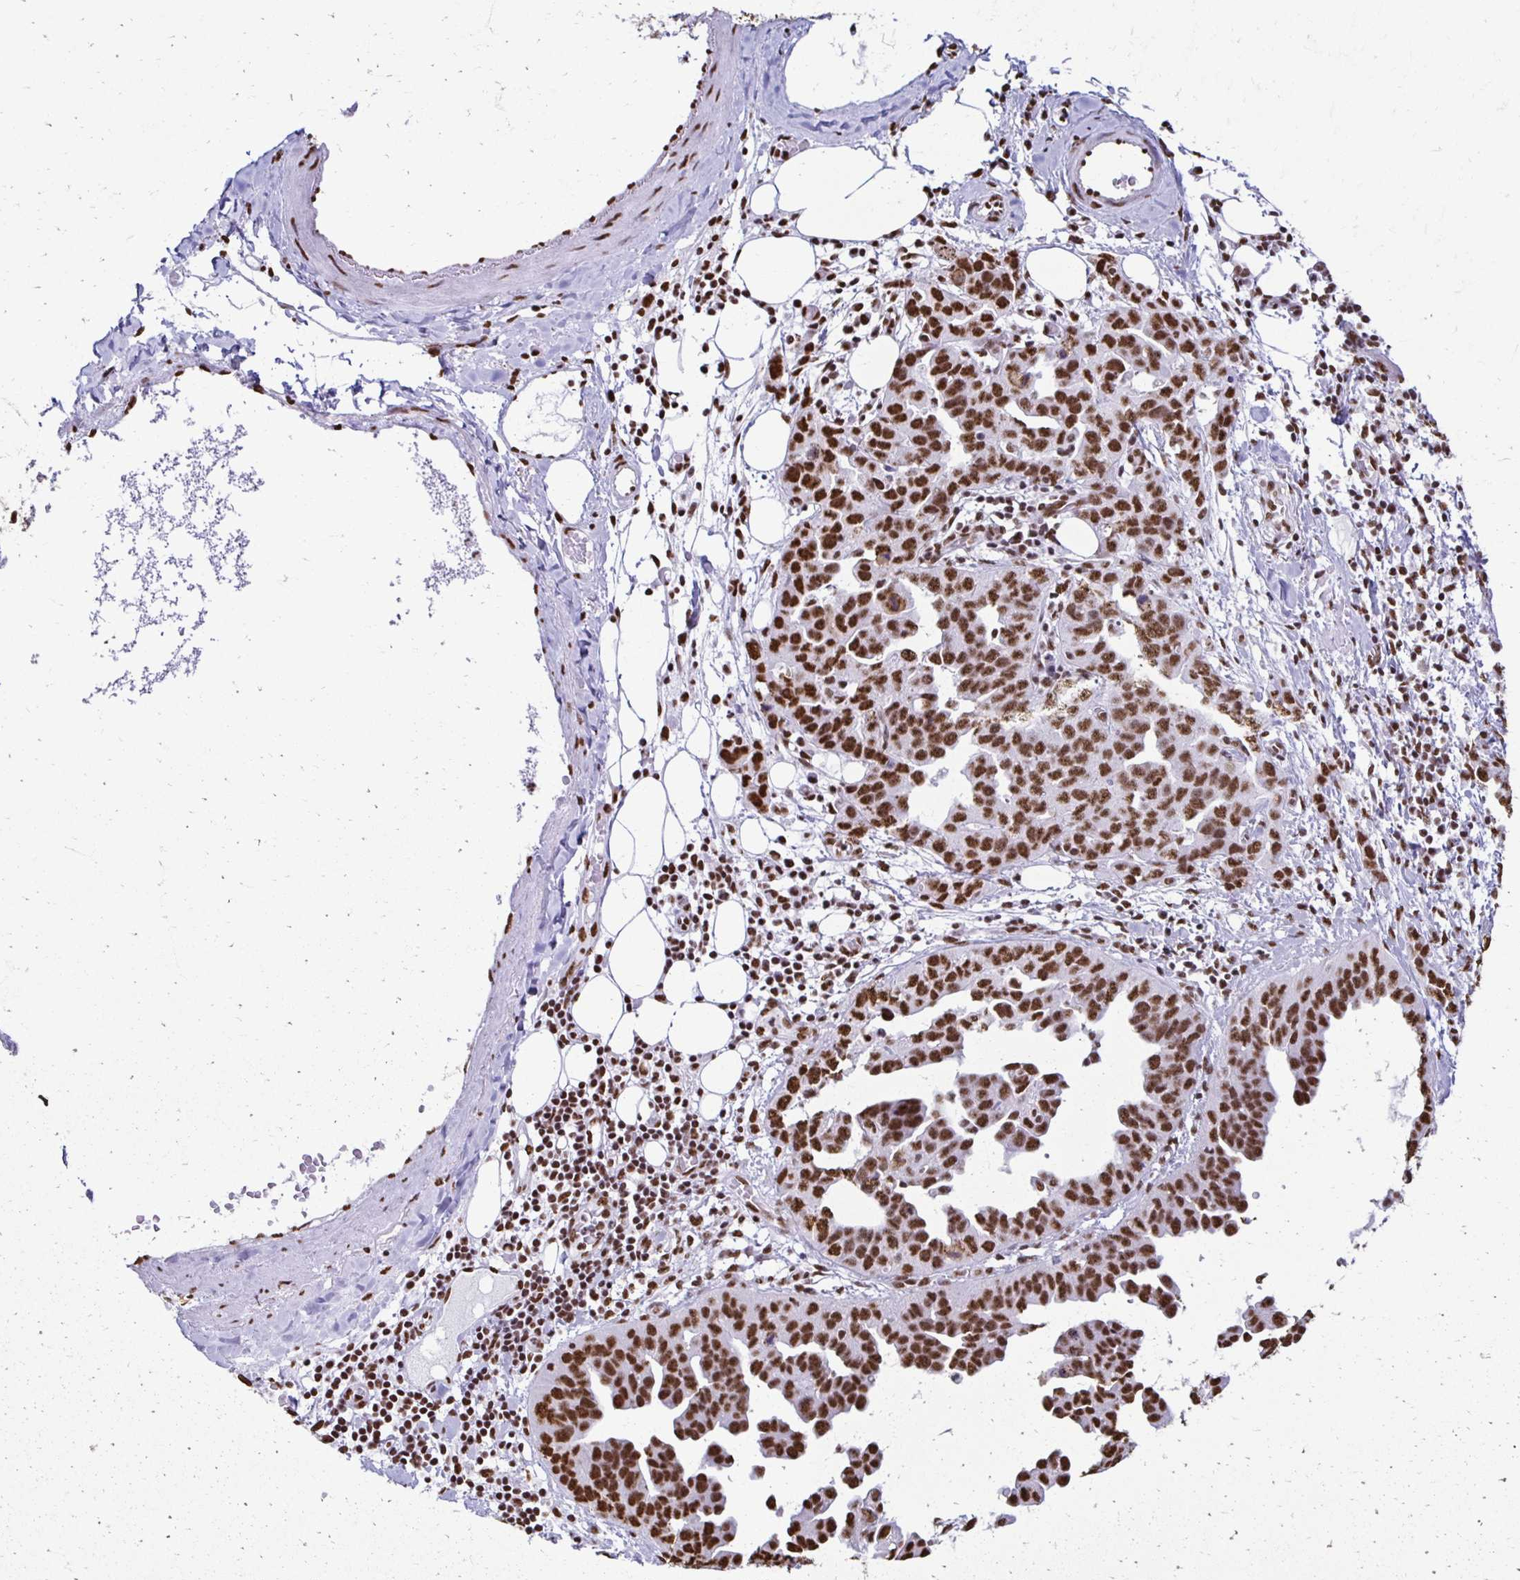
{"staining": {"intensity": "strong", "quantity": ">75%", "location": "nuclear"}, "tissue": "ovarian cancer", "cell_type": "Tumor cells", "image_type": "cancer", "snomed": [{"axis": "morphology", "description": "Cystadenocarcinoma, serous, NOS"}, {"axis": "topography", "description": "Ovary"}], "caption": "An IHC histopathology image of tumor tissue is shown. Protein staining in brown highlights strong nuclear positivity in ovarian cancer (serous cystadenocarcinoma) within tumor cells. (Stains: DAB (3,3'-diaminobenzidine) in brown, nuclei in blue, Microscopy: brightfield microscopy at high magnification).", "gene": "NONO", "patient": {"sex": "female", "age": 75}}